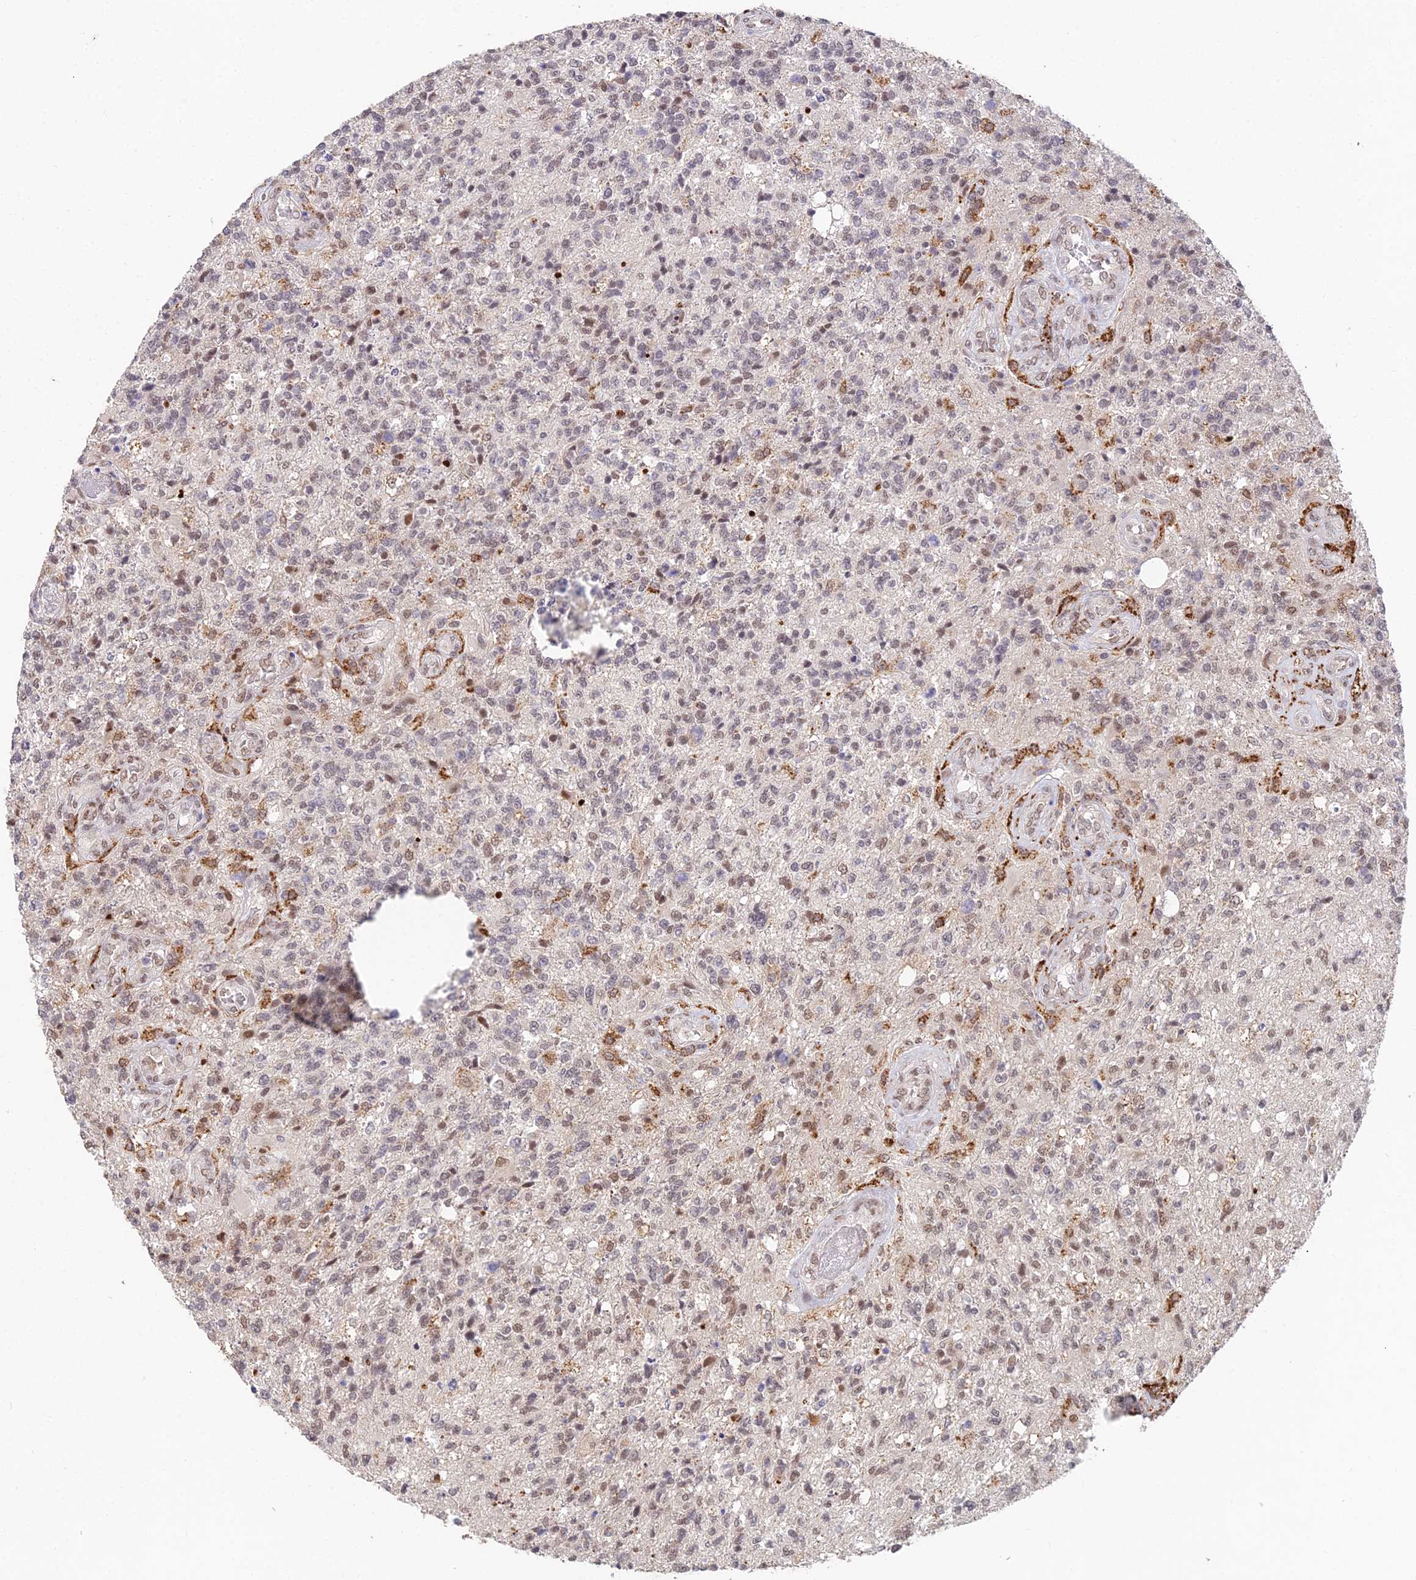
{"staining": {"intensity": "weak", "quantity": ">75%", "location": "nuclear"}, "tissue": "glioma", "cell_type": "Tumor cells", "image_type": "cancer", "snomed": [{"axis": "morphology", "description": "Glioma, malignant, High grade"}, {"axis": "topography", "description": "Brain"}], "caption": "The photomicrograph shows immunohistochemical staining of glioma. There is weak nuclear positivity is present in approximately >75% of tumor cells.", "gene": "ABHD17A", "patient": {"sex": "male", "age": 56}}